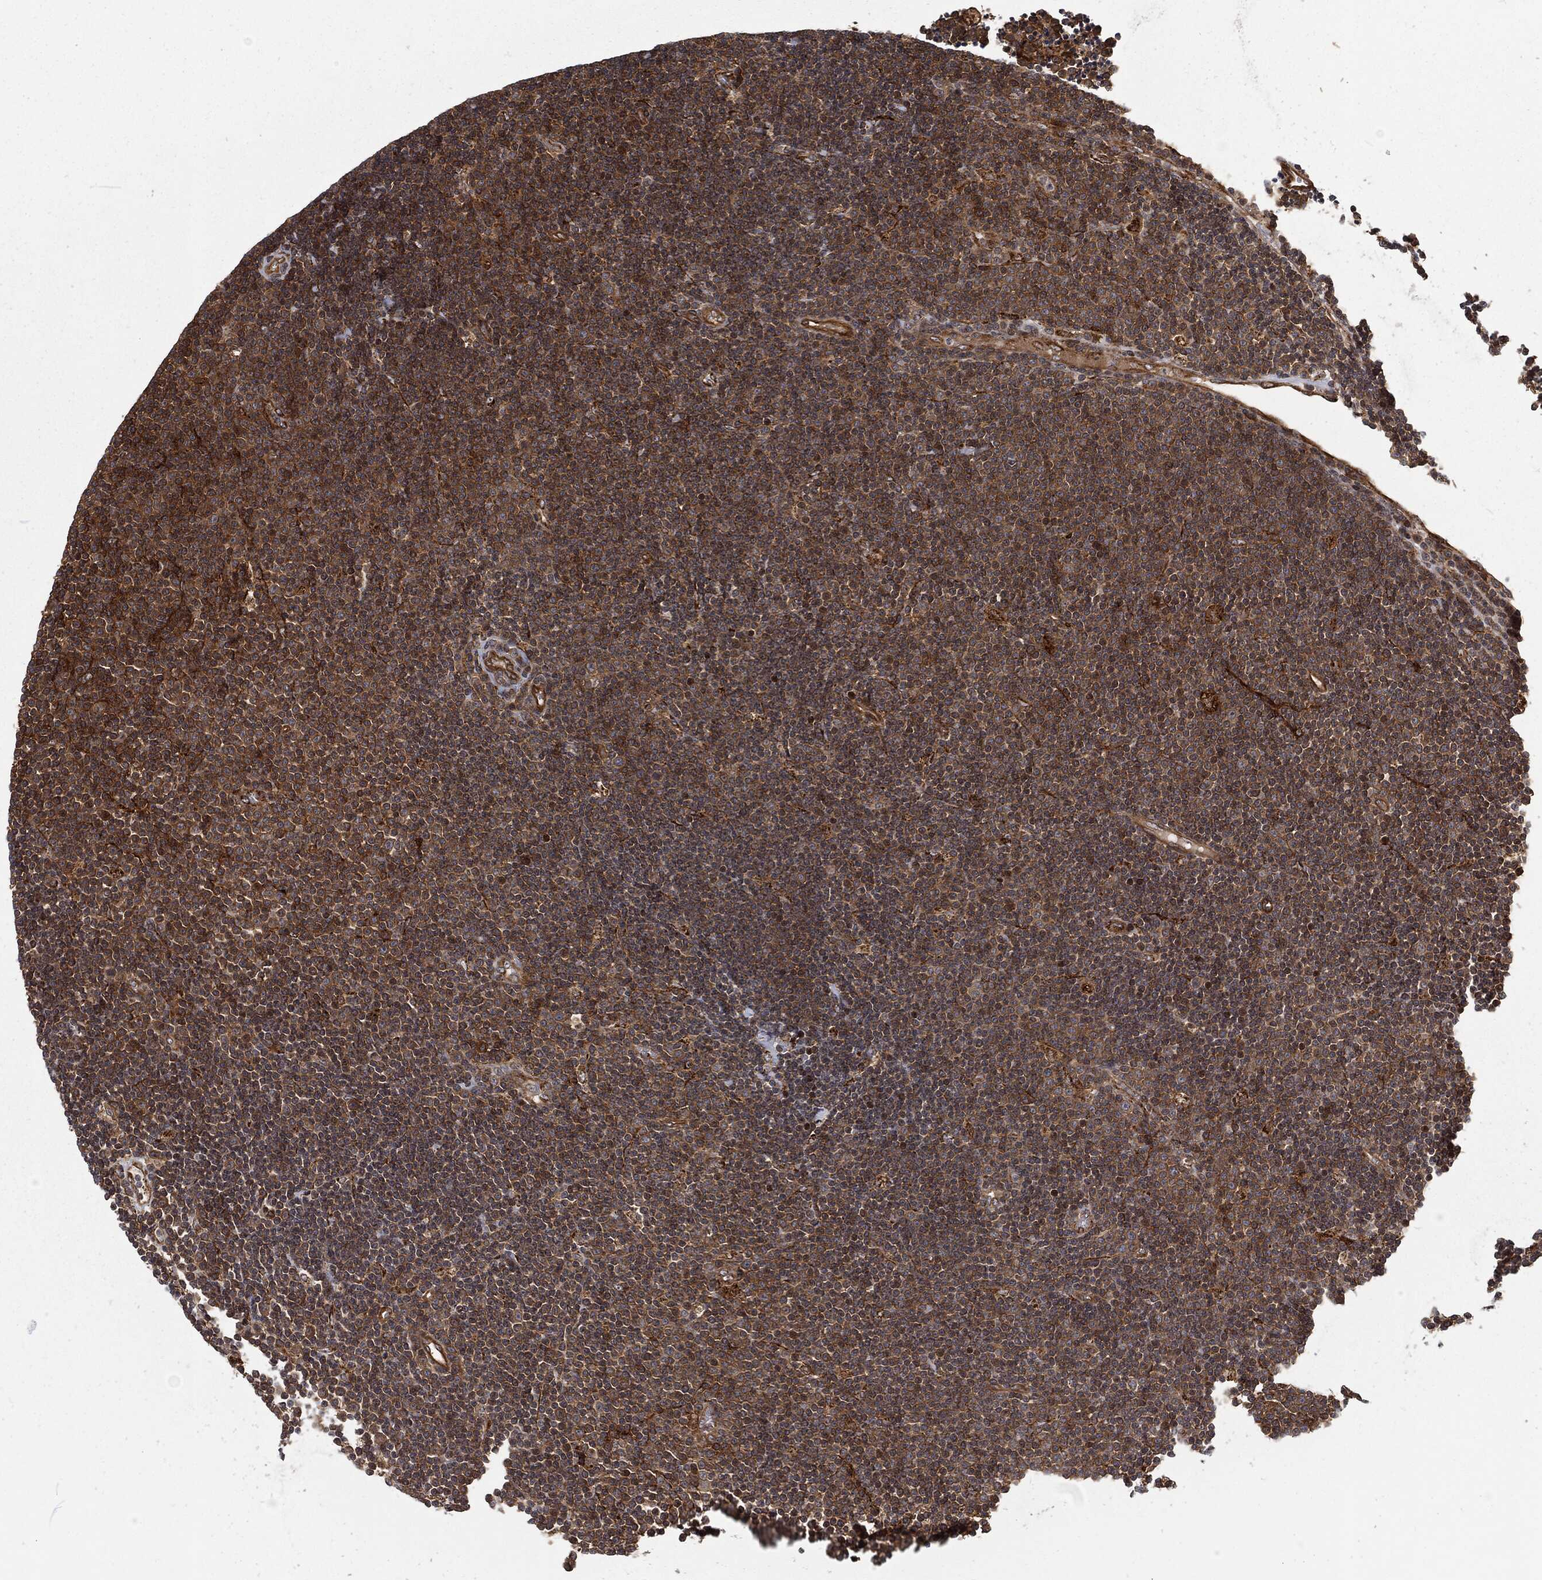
{"staining": {"intensity": "moderate", "quantity": ">75%", "location": "cytoplasmic/membranous"}, "tissue": "lymphoma", "cell_type": "Tumor cells", "image_type": "cancer", "snomed": [{"axis": "morphology", "description": "Malignant lymphoma, non-Hodgkin's type, Low grade"}, {"axis": "topography", "description": "Brain"}], "caption": "Immunohistochemical staining of human malignant lymphoma, non-Hodgkin's type (low-grade) demonstrates moderate cytoplasmic/membranous protein expression in approximately >75% of tumor cells.", "gene": "RFTN1", "patient": {"sex": "female", "age": 66}}